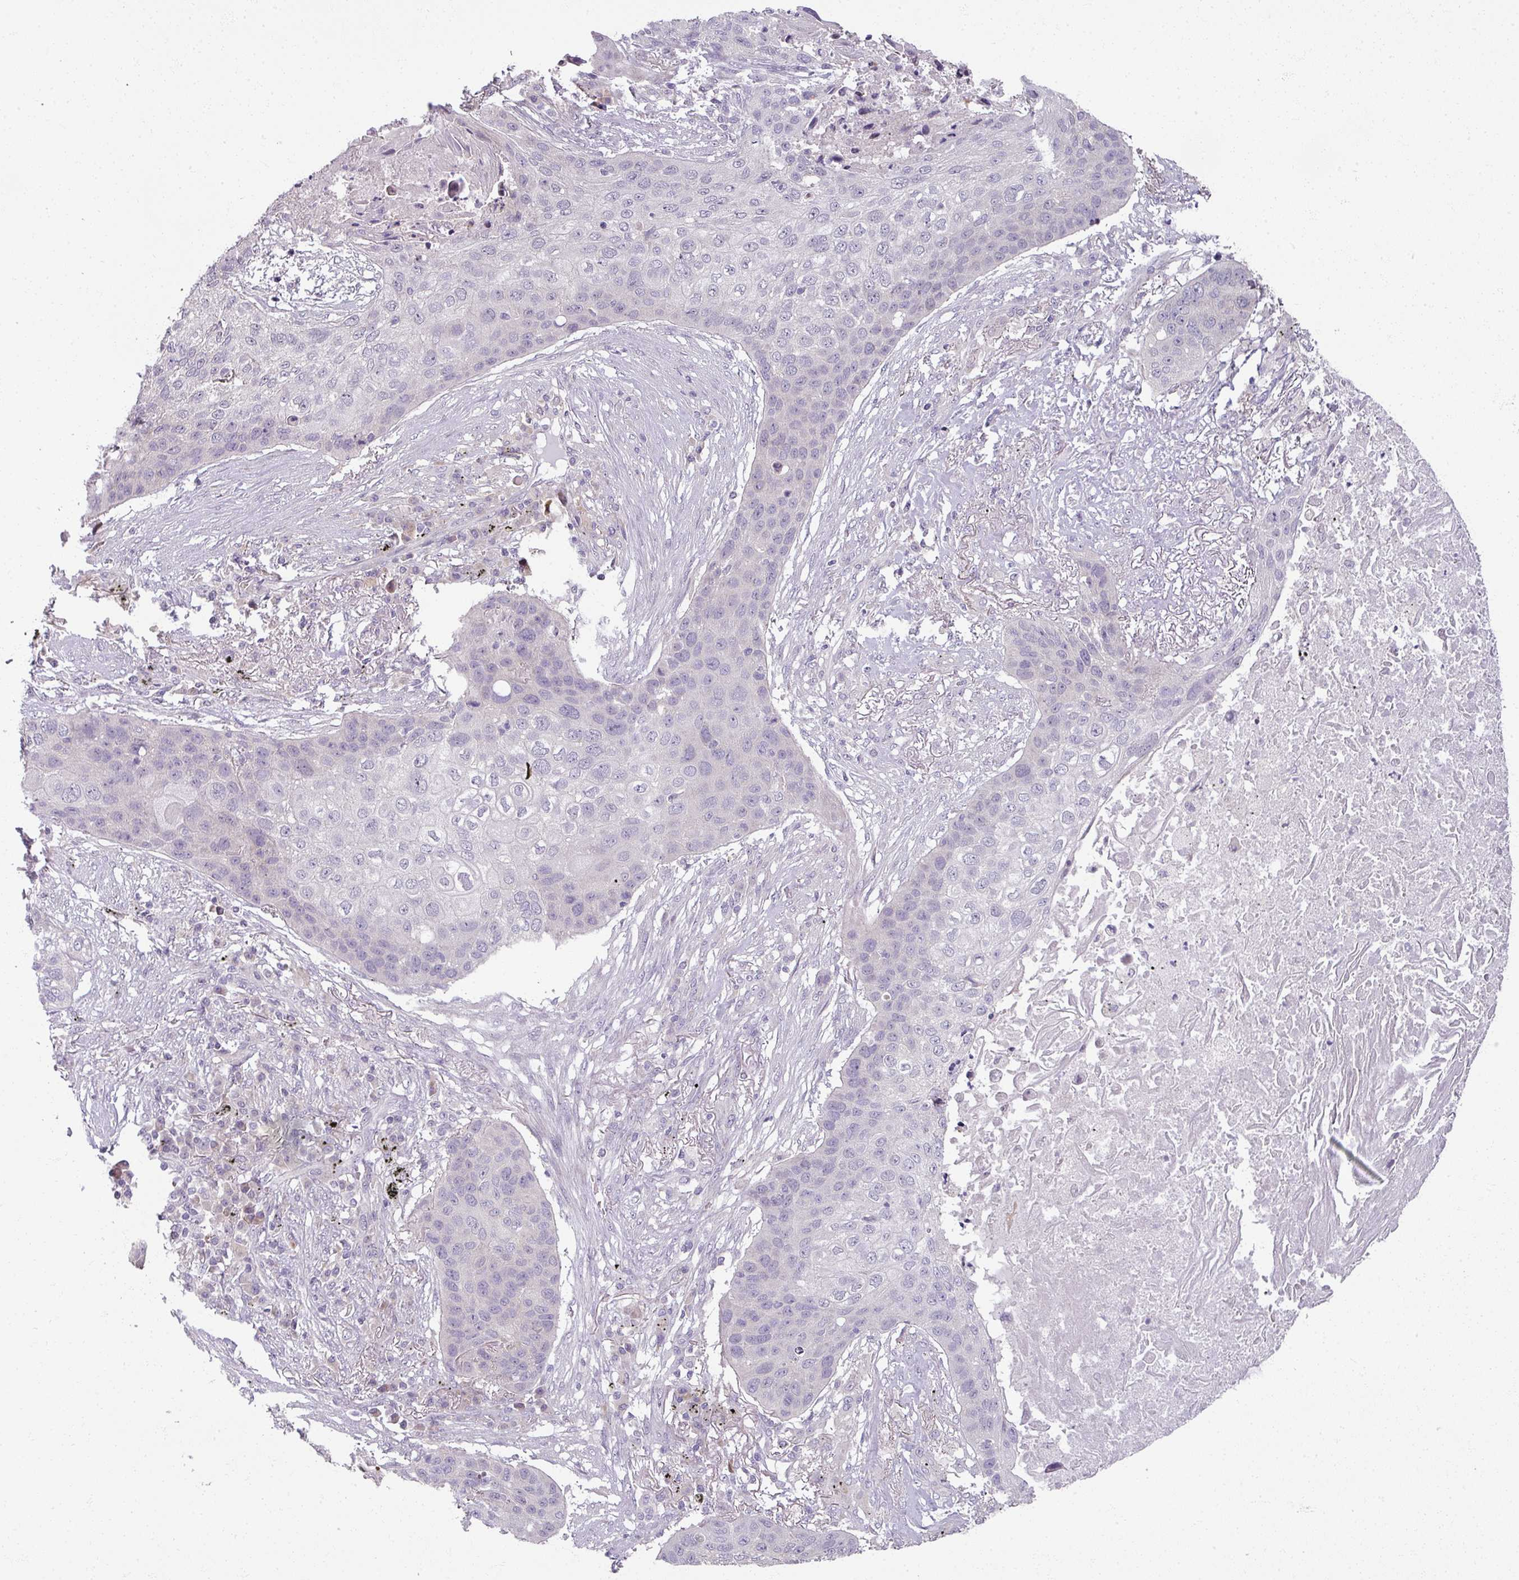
{"staining": {"intensity": "negative", "quantity": "none", "location": "none"}, "tissue": "lung cancer", "cell_type": "Tumor cells", "image_type": "cancer", "snomed": [{"axis": "morphology", "description": "Squamous cell carcinoma, NOS"}, {"axis": "topography", "description": "Lung"}], "caption": "Human lung cancer stained for a protein using IHC exhibits no positivity in tumor cells.", "gene": "MYMK", "patient": {"sex": "female", "age": 63}}